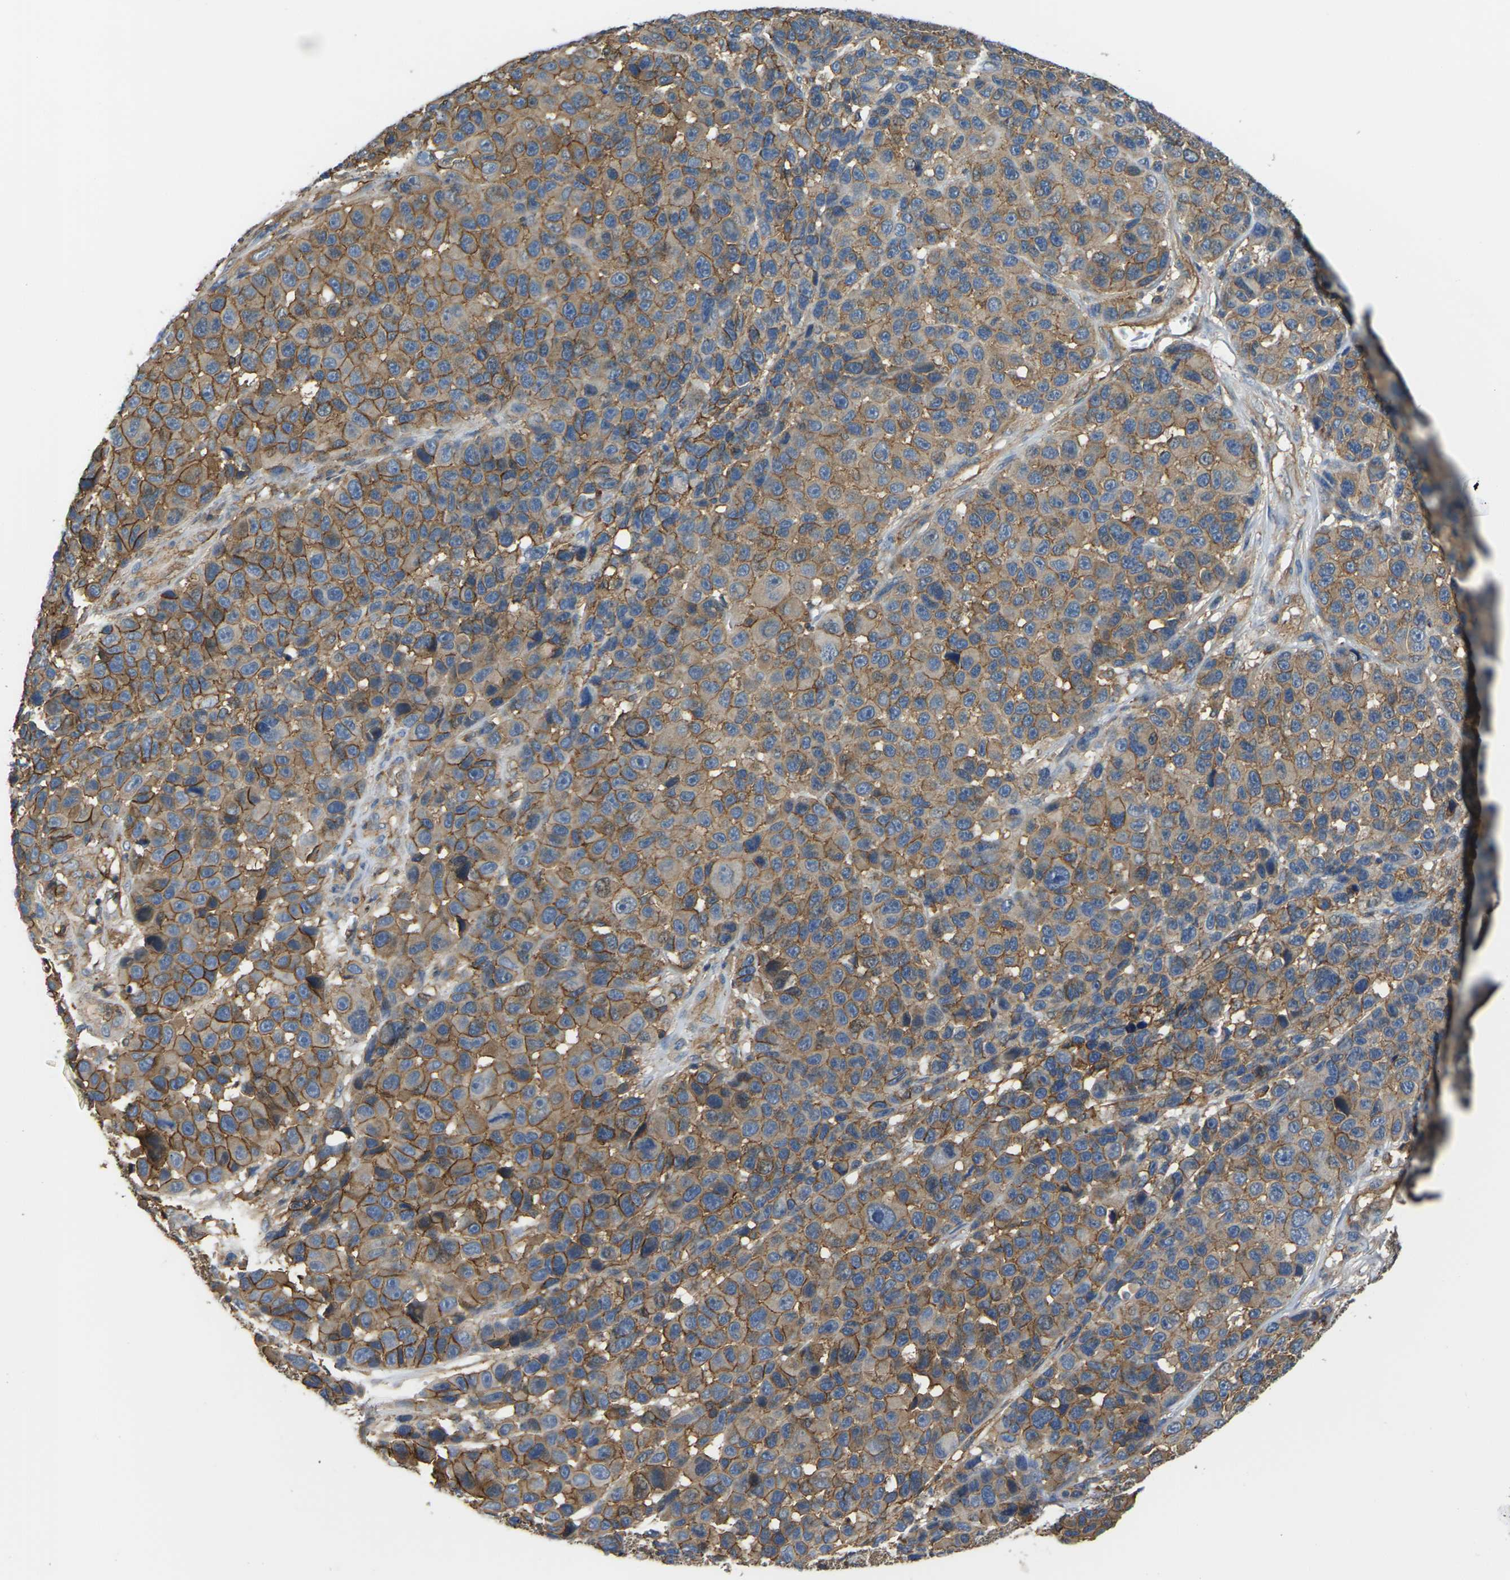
{"staining": {"intensity": "moderate", "quantity": ">75%", "location": "cytoplasmic/membranous"}, "tissue": "melanoma", "cell_type": "Tumor cells", "image_type": "cancer", "snomed": [{"axis": "morphology", "description": "Malignant melanoma, NOS"}, {"axis": "topography", "description": "Skin"}], "caption": "Immunohistochemistry image of human malignant melanoma stained for a protein (brown), which reveals medium levels of moderate cytoplasmic/membranous expression in about >75% of tumor cells.", "gene": "IQGAP1", "patient": {"sex": "male", "age": 53}}